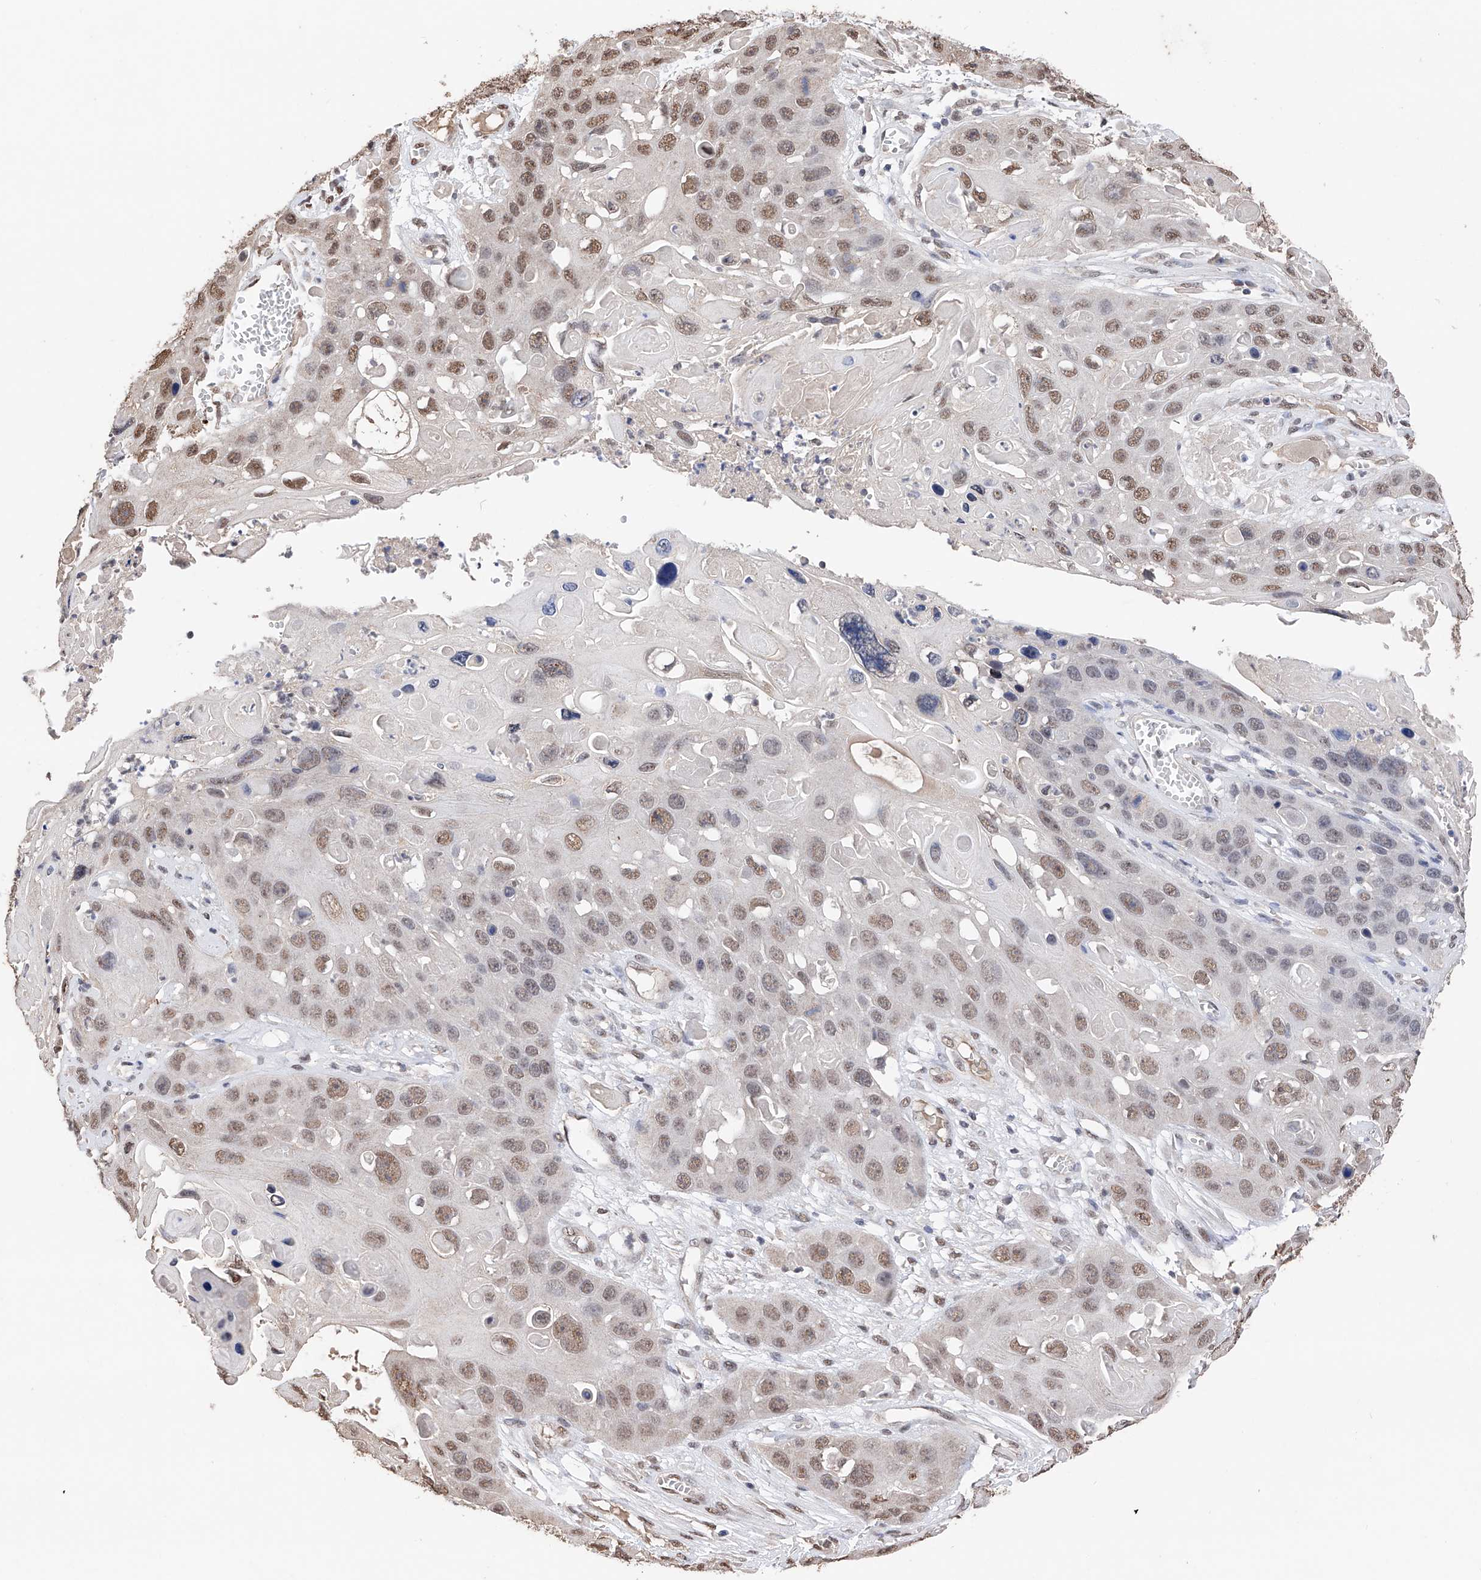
{"staining": {"intensity": "moderate", "quantity": ">75%", "location": "nuclear"}, "tissue": "skin cancer", "cell_type": "Tumor cells", "image_type": "cancer", "snomed": [{"axis": "morphology", "description": "Squamous cell carcinoma, NOS"}, {"axis": "topography", "description": "Skin"}], "caption": "Immunohistochemistry (IHC) histopathology image of neoplastic tissue: human skin cancer (squamous cell carcinoma) stained using immunohistochemistry reveals medium levels of moderate protein expression localized specifically in the nuclear of tumor cells, appearing as a nuclear brown color.", "gene": "DMAP1", "patient": {"sex": "male", "age": 55}}